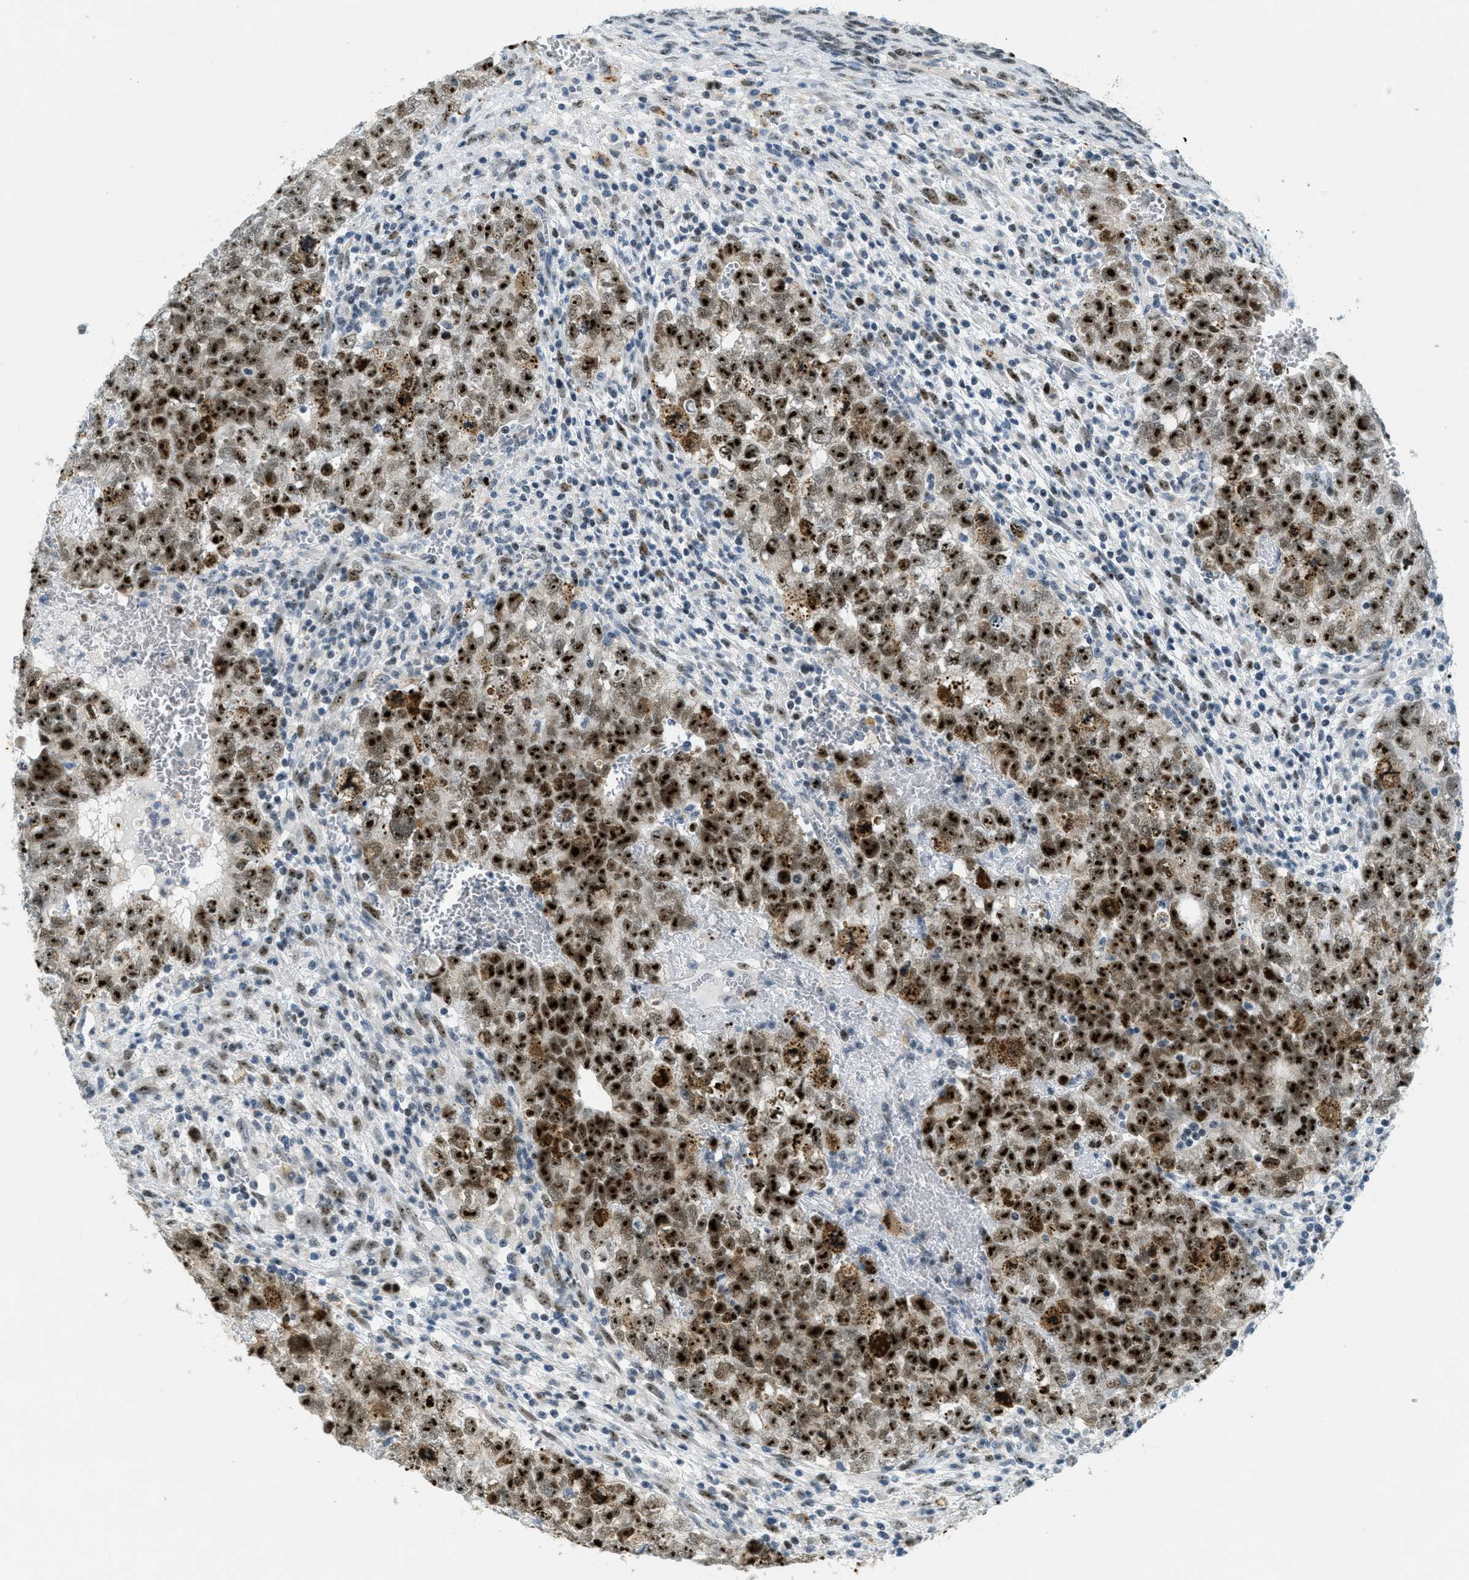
{"staining": {"intensity": "strong", "quantity": ">75%", "location": "cytoplasmic/membranous,nuclear"}, "tissue": "testis cancer", "cell_type": "Tumor cells", "image_type": "cancer", "snomed": [{"axis": "morphology", "description": "Seminoma, NOS"}, {"axis": "morphology", "description": "Carcinoma, Embryonal, NOS"}, {"axis": "topography", "description": "Testis"}], "caption": "The micrograph exhibits staining of testis embryonal carcinoma, revealing strong cytoplasmic/membranous and nuclear protein staining (brown color) within tumor cells.", "gene": "DDX47", "patient": {"sex": "male", "age": 38}}